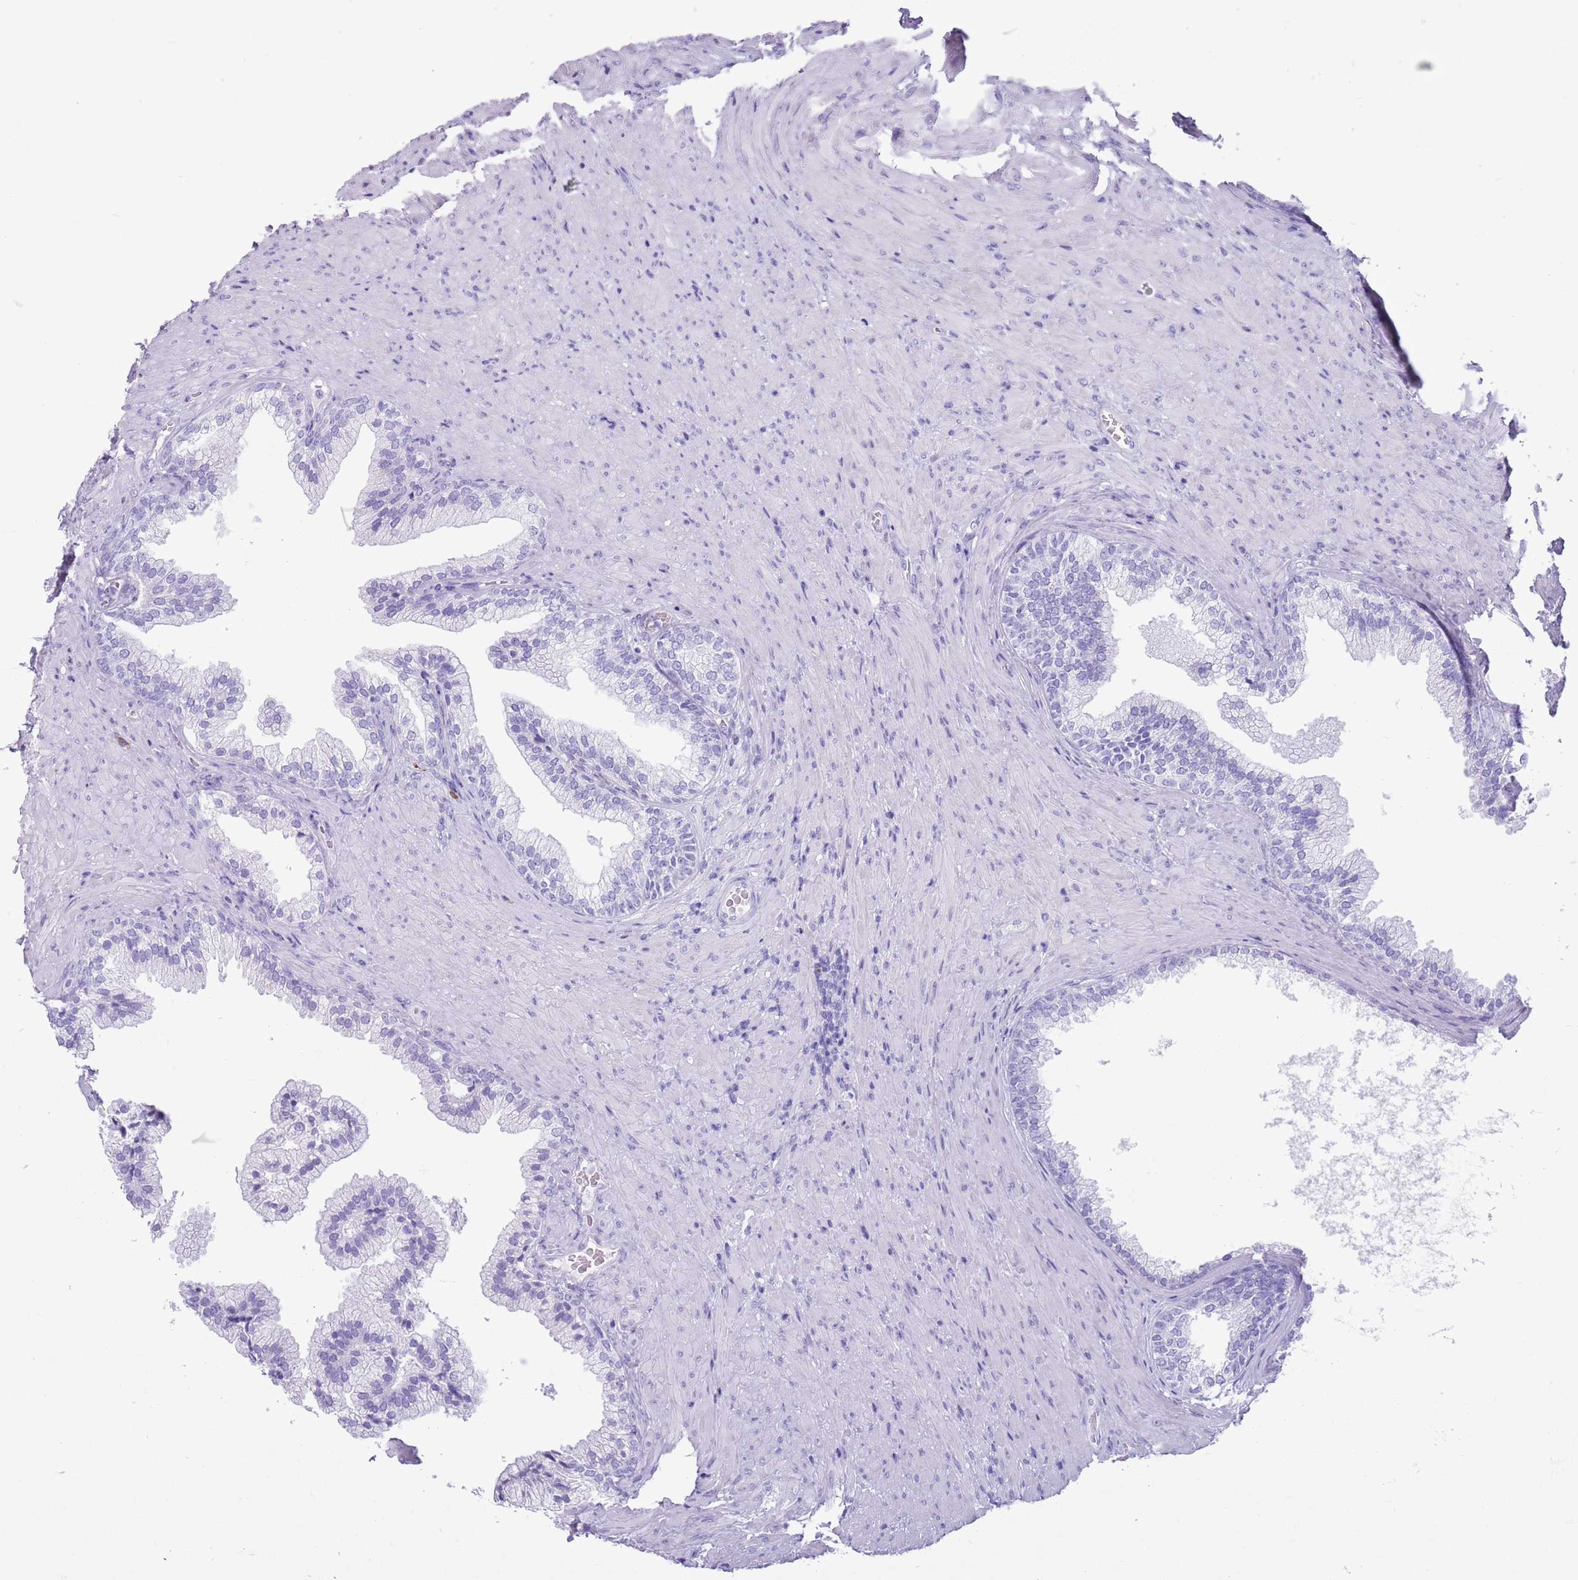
{"staining": {"intensity": "negative", "quantity": "none", "location": "none"}, "tissue": "prostate", "cell_type": "Glandular cells", "image_type": "normal", "snomed": [{"axis": "morphology", "description": "Normal tissue, NOS"}, {"axis": "topography", "description": "Prostate"}], "caption": "The histopathology image shows no staining of glandular cells in normal prostate.", "gene": "ENSG00000263020", "patient": {"sex": "male", "age": 76}}